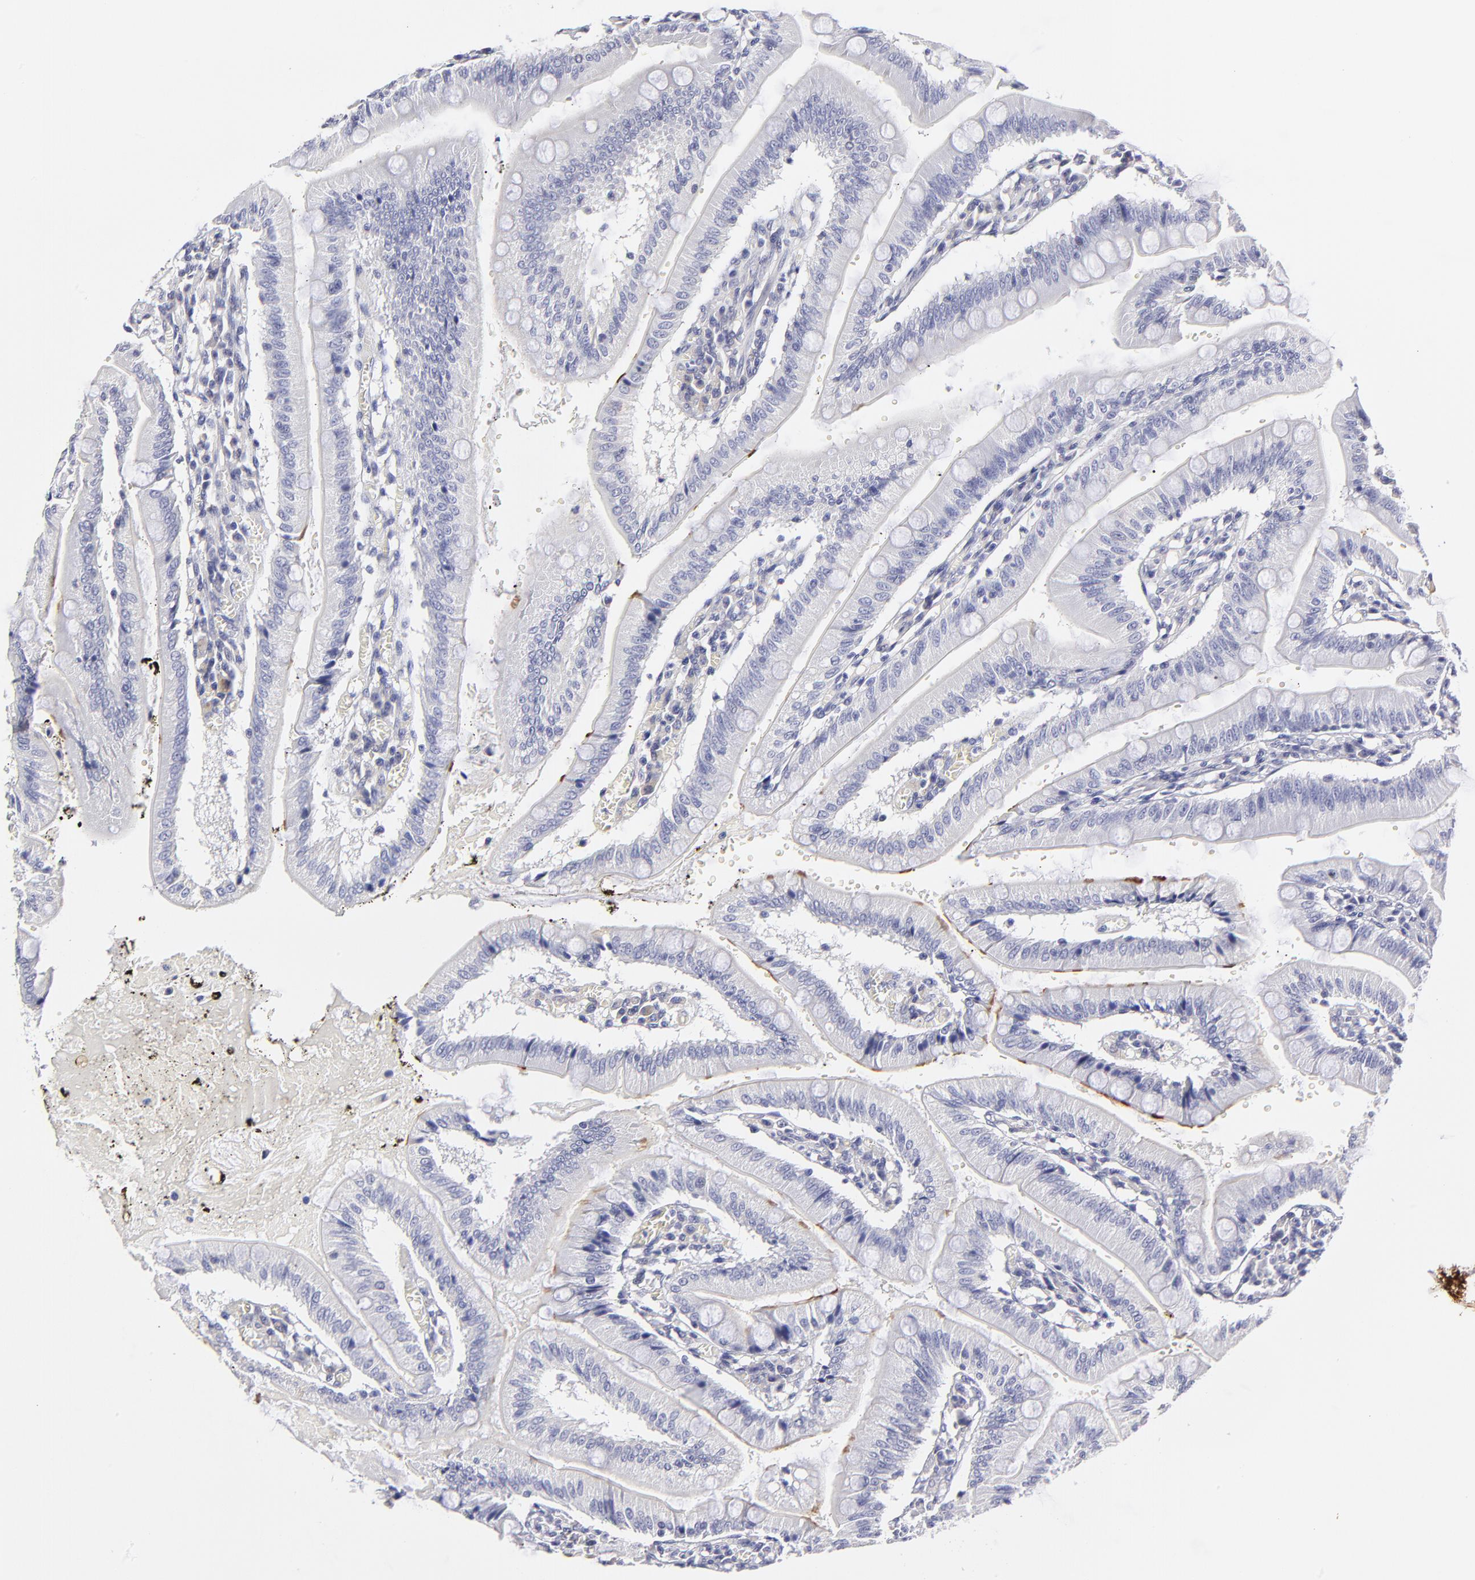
{"staining": {"intensity": "negative", "quantity": "none", "location": "none"}, "tissue": "small intestine", "cell_type": "Glandular cells", "image_type": "normal", "snomed": [{"axis": "morphology", "description": "Normal tissue, NOS"}, {"axis": "topography", "description": "Small intestine"}], "caption": "DAB (3,3'-diaminobenzidine) immunohistochemical staining of unremarkable human small intestine exhibits no significant staining in glandular cells. Nuclei are stained in blue.", "gene": "BTG2", "patient": {"sex": "male", "age": 71}}